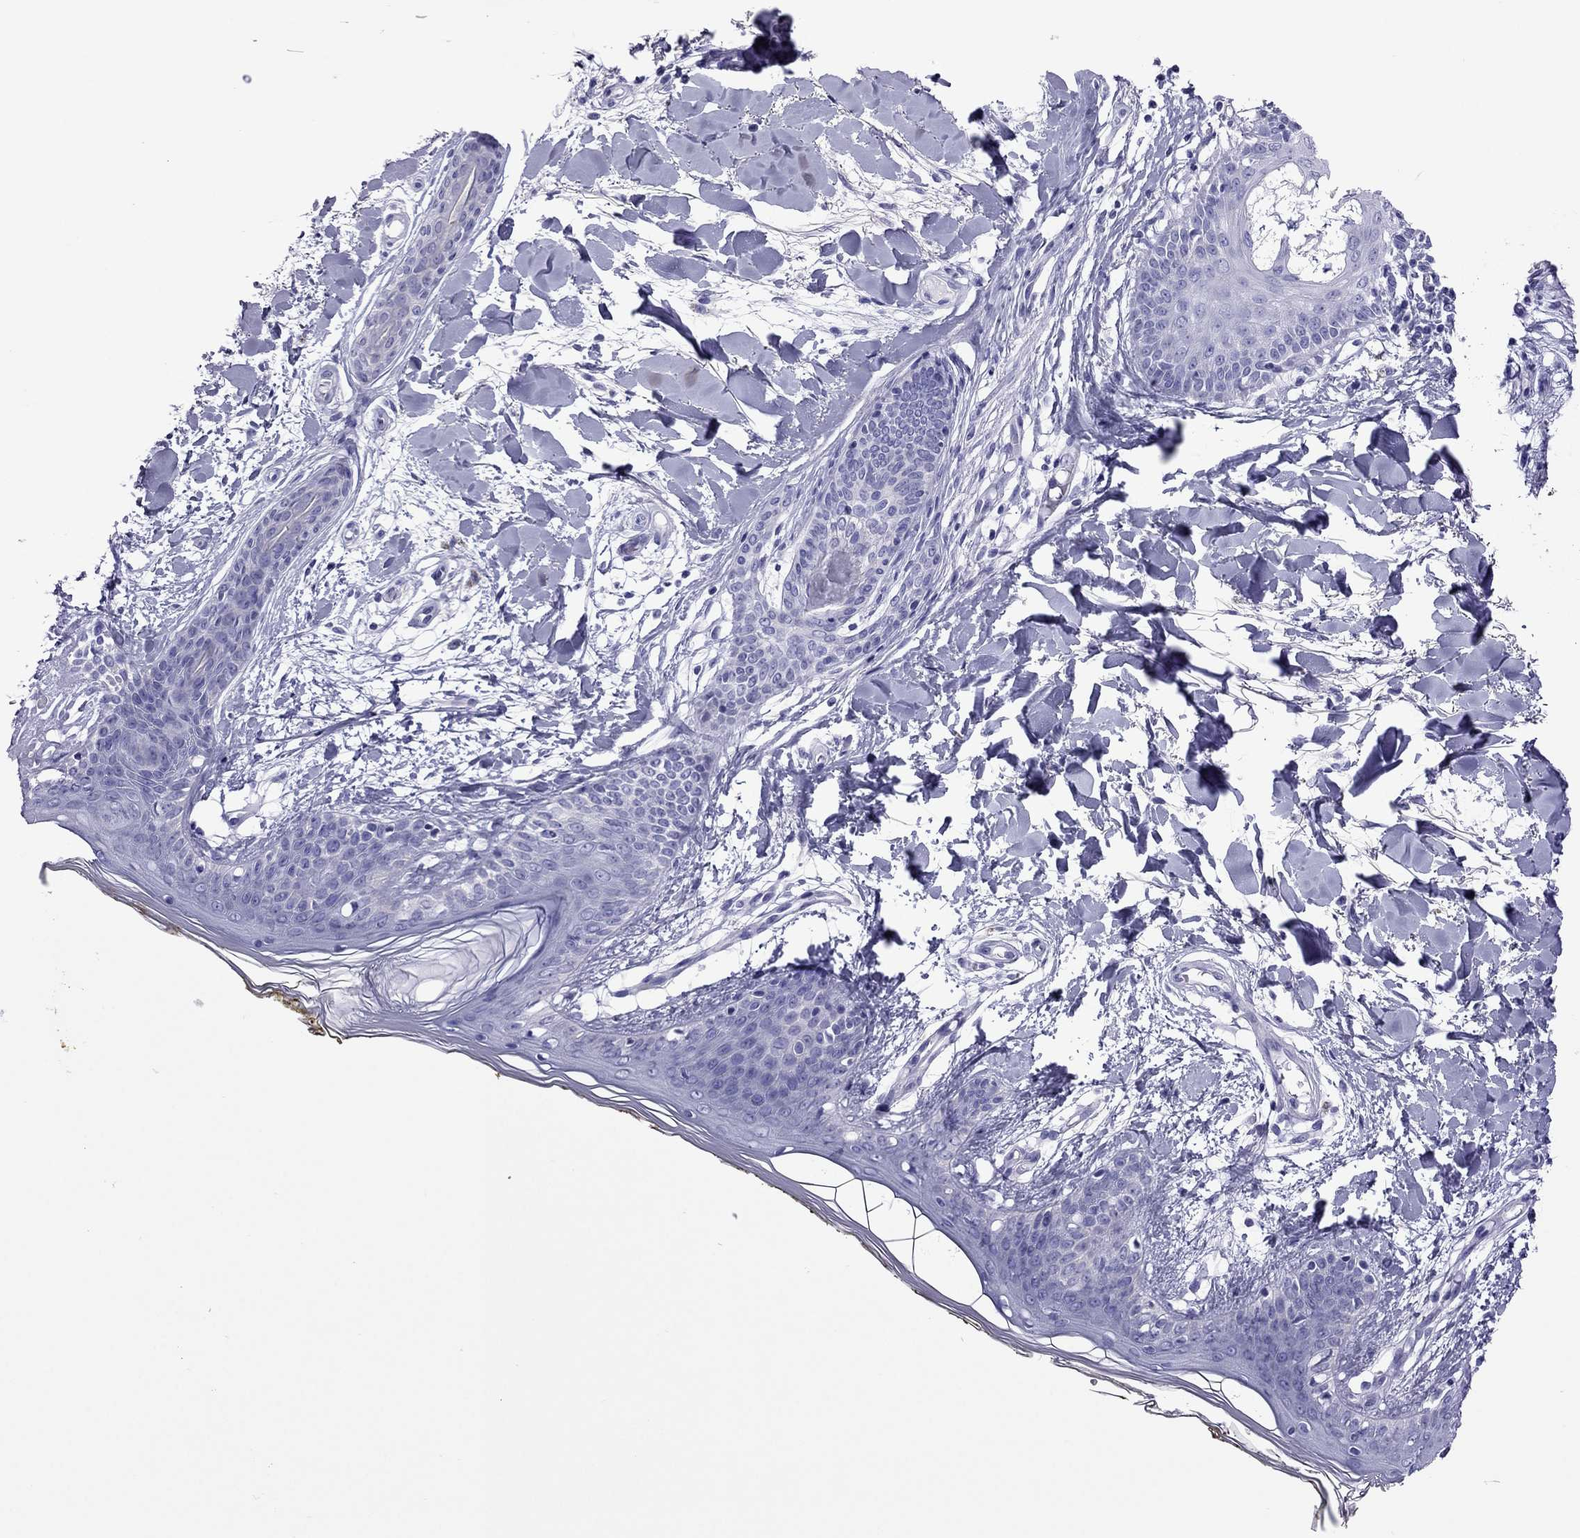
{"staining": {"intensity": "negative", "quantity": "none", "location": "none"}, "tissue": "skin", "cell_type": "Fibroblasts", "image_type": "normal", "snomed": [{"axis": "morphology", "description": "Normal tissue, NOS"}, {"axis": "topography", "description": "Skin"}], "caption": "Micrograph shows no protein staining in fibroblasts of benign skin.", "gene": "MYL11", "patient": {"sex": "female", "age": 34}}